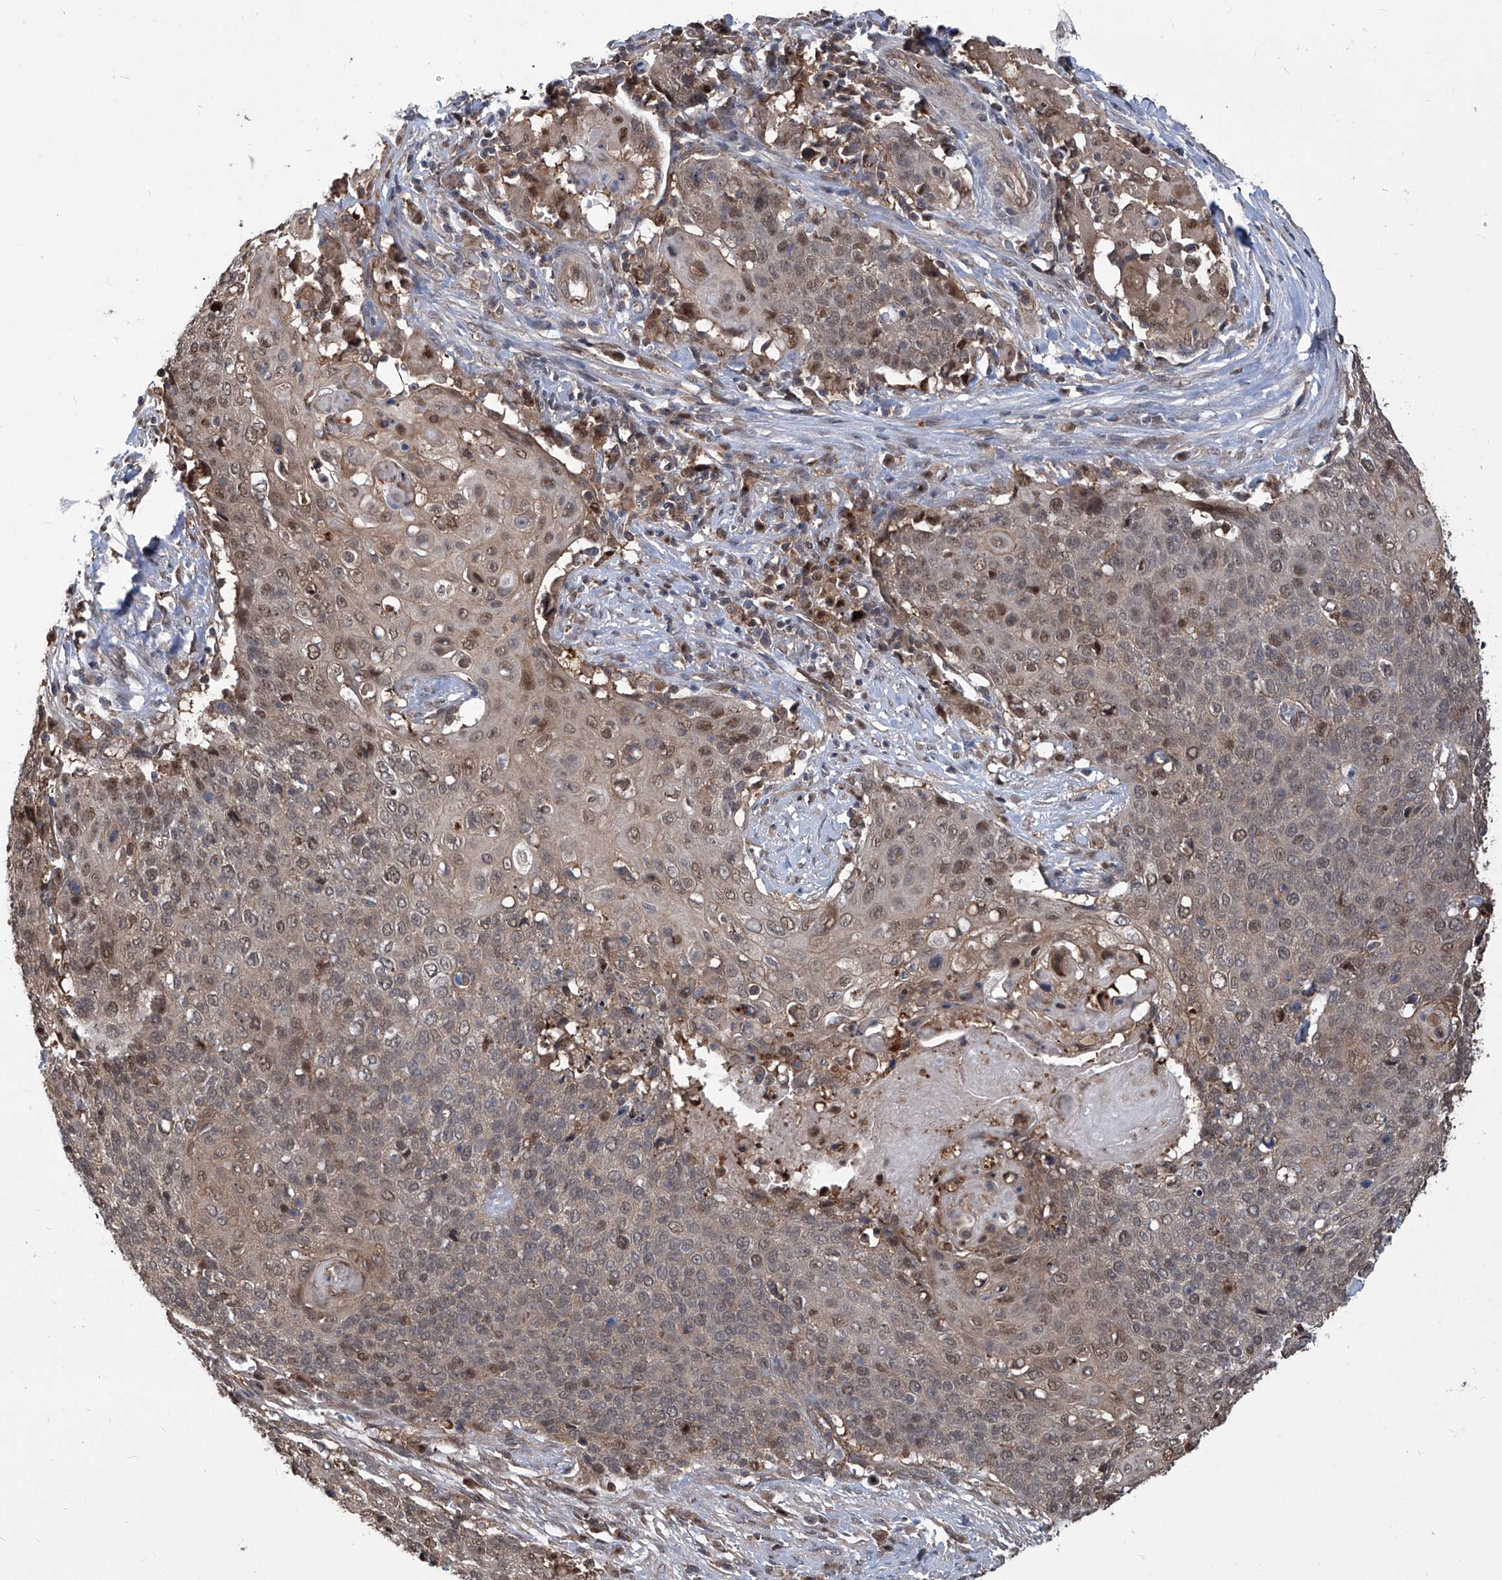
{"staining": {"intensity": "moderate", "quantity": ">75%", "location": "cytoplasmic/membranous,nuclear"}, "tissue": "cervical cancer", "cell_type": "Tumor cells", "image_type": "cancer", "snomed": [{"axis": "morphology", "description": "Squamous cell carcinoma, NOS"}, {"axis": "topography", "description": "Cervix"}], "caption": "High-magnification brightfield microscopy of squamous cell carcinoma (cervical) stained with DAB (brown) and counterstained with hematoxylin (blue). tumor cells exhibit moderate cytoplasmic/membranous and nuclear staining is identified in about>75% of cells. The staining was performed using DAB (3,3'-diaminobenzidine), with brown indicating positive protein expression. Nuclei are stained blue with hematoxylin.", "gene": "PSMB1", "patient": {"sex": "female", "age": 39}}